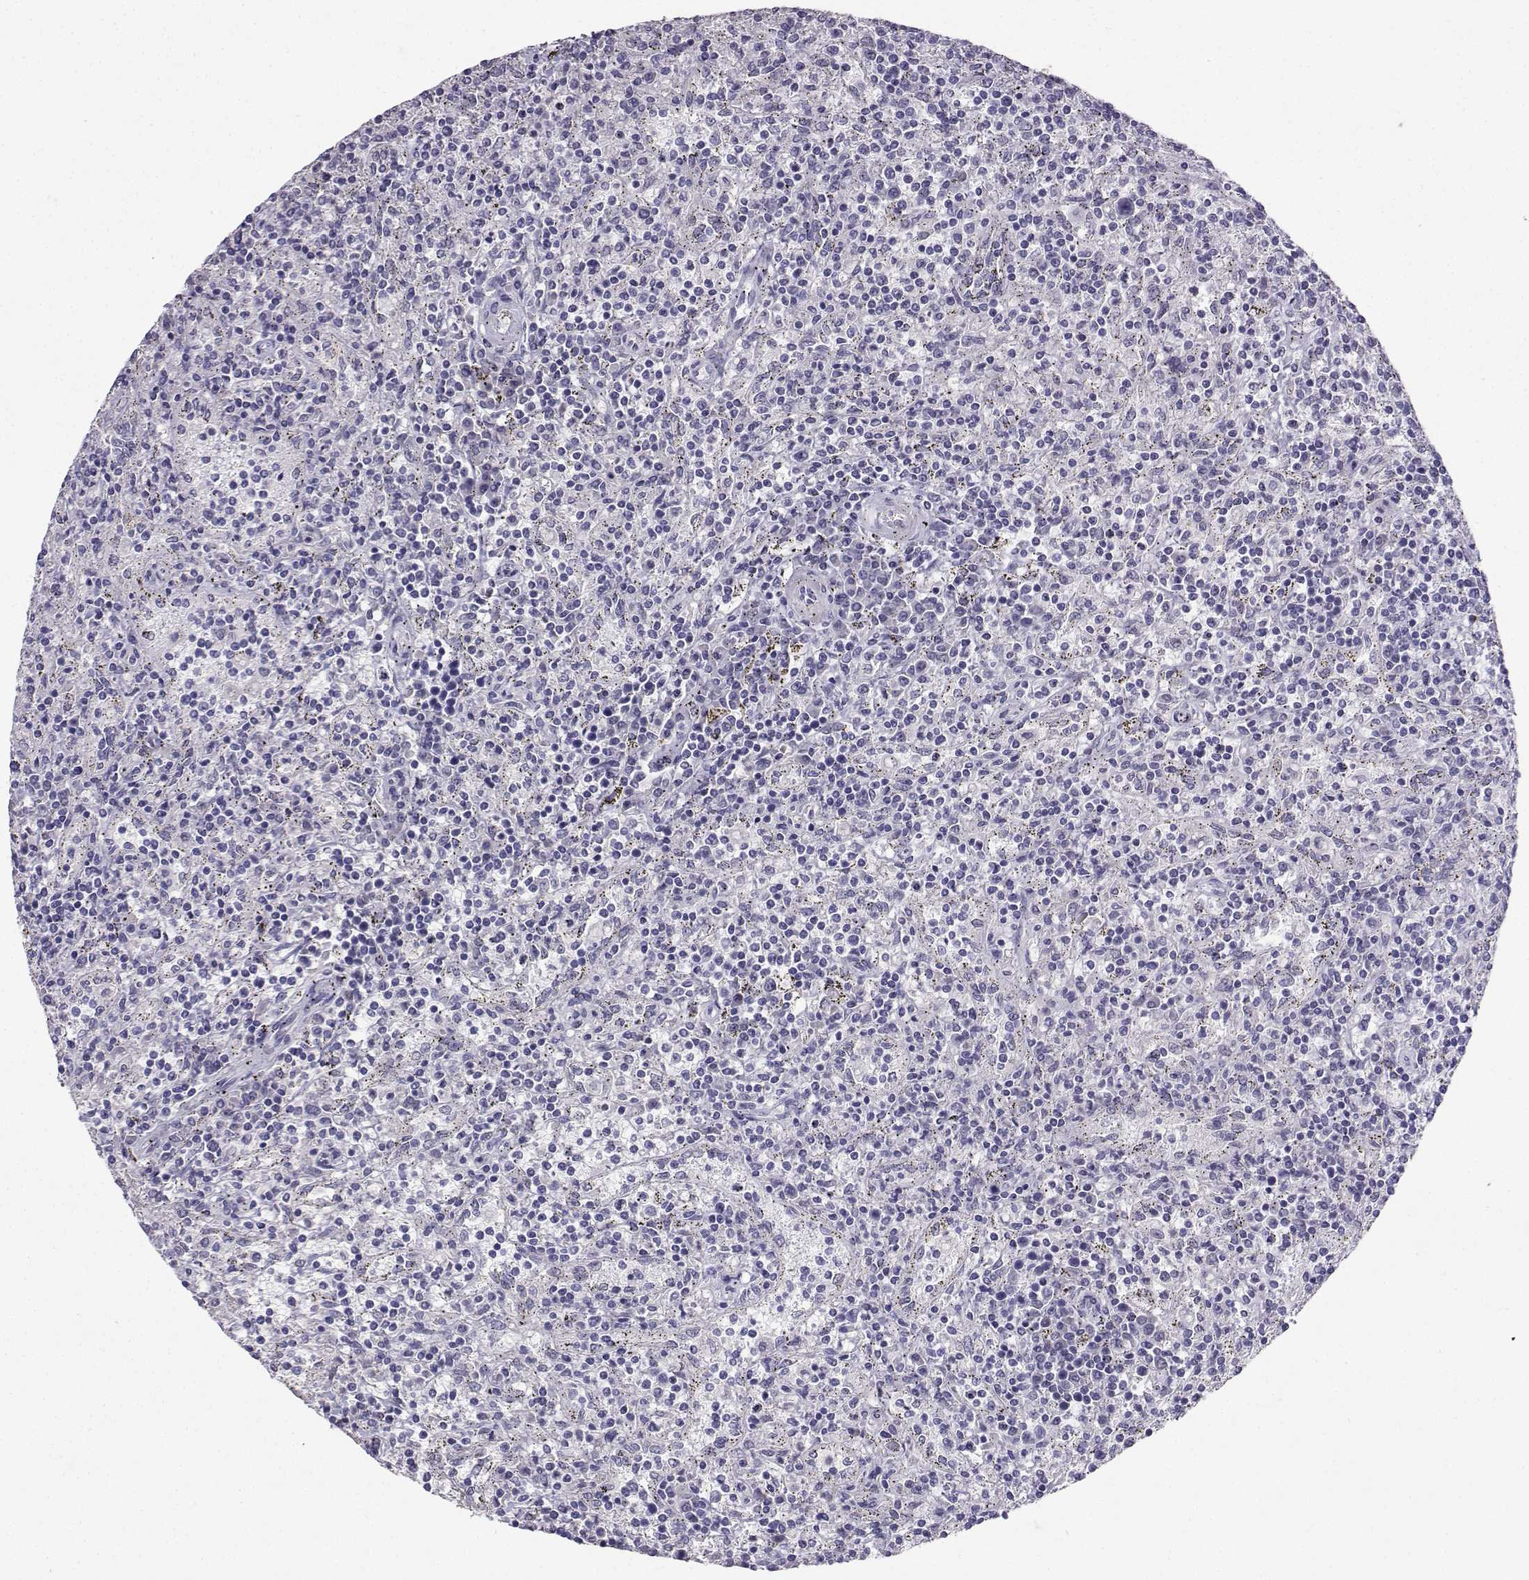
{"staining": {"intensity": "negative", "quantity": "none", "location": "none"}, "tissue": "lymphoma", "cell_type": "Tumor cells", "image_type": "cancer", "snomed": [{"axis": "morphology", "description": "Malignant lymphoma, non-Hodgkin's type, Low grade"}, {"axis": "topography", "description": "Spleen"}], "caption": "This is an immunohistochemistry (IHC) micrograph of human lymphoma. There is no positivity in tumor cells.", "gene": "CARTPT", "patient": {"sex": "male", "age": 62}}